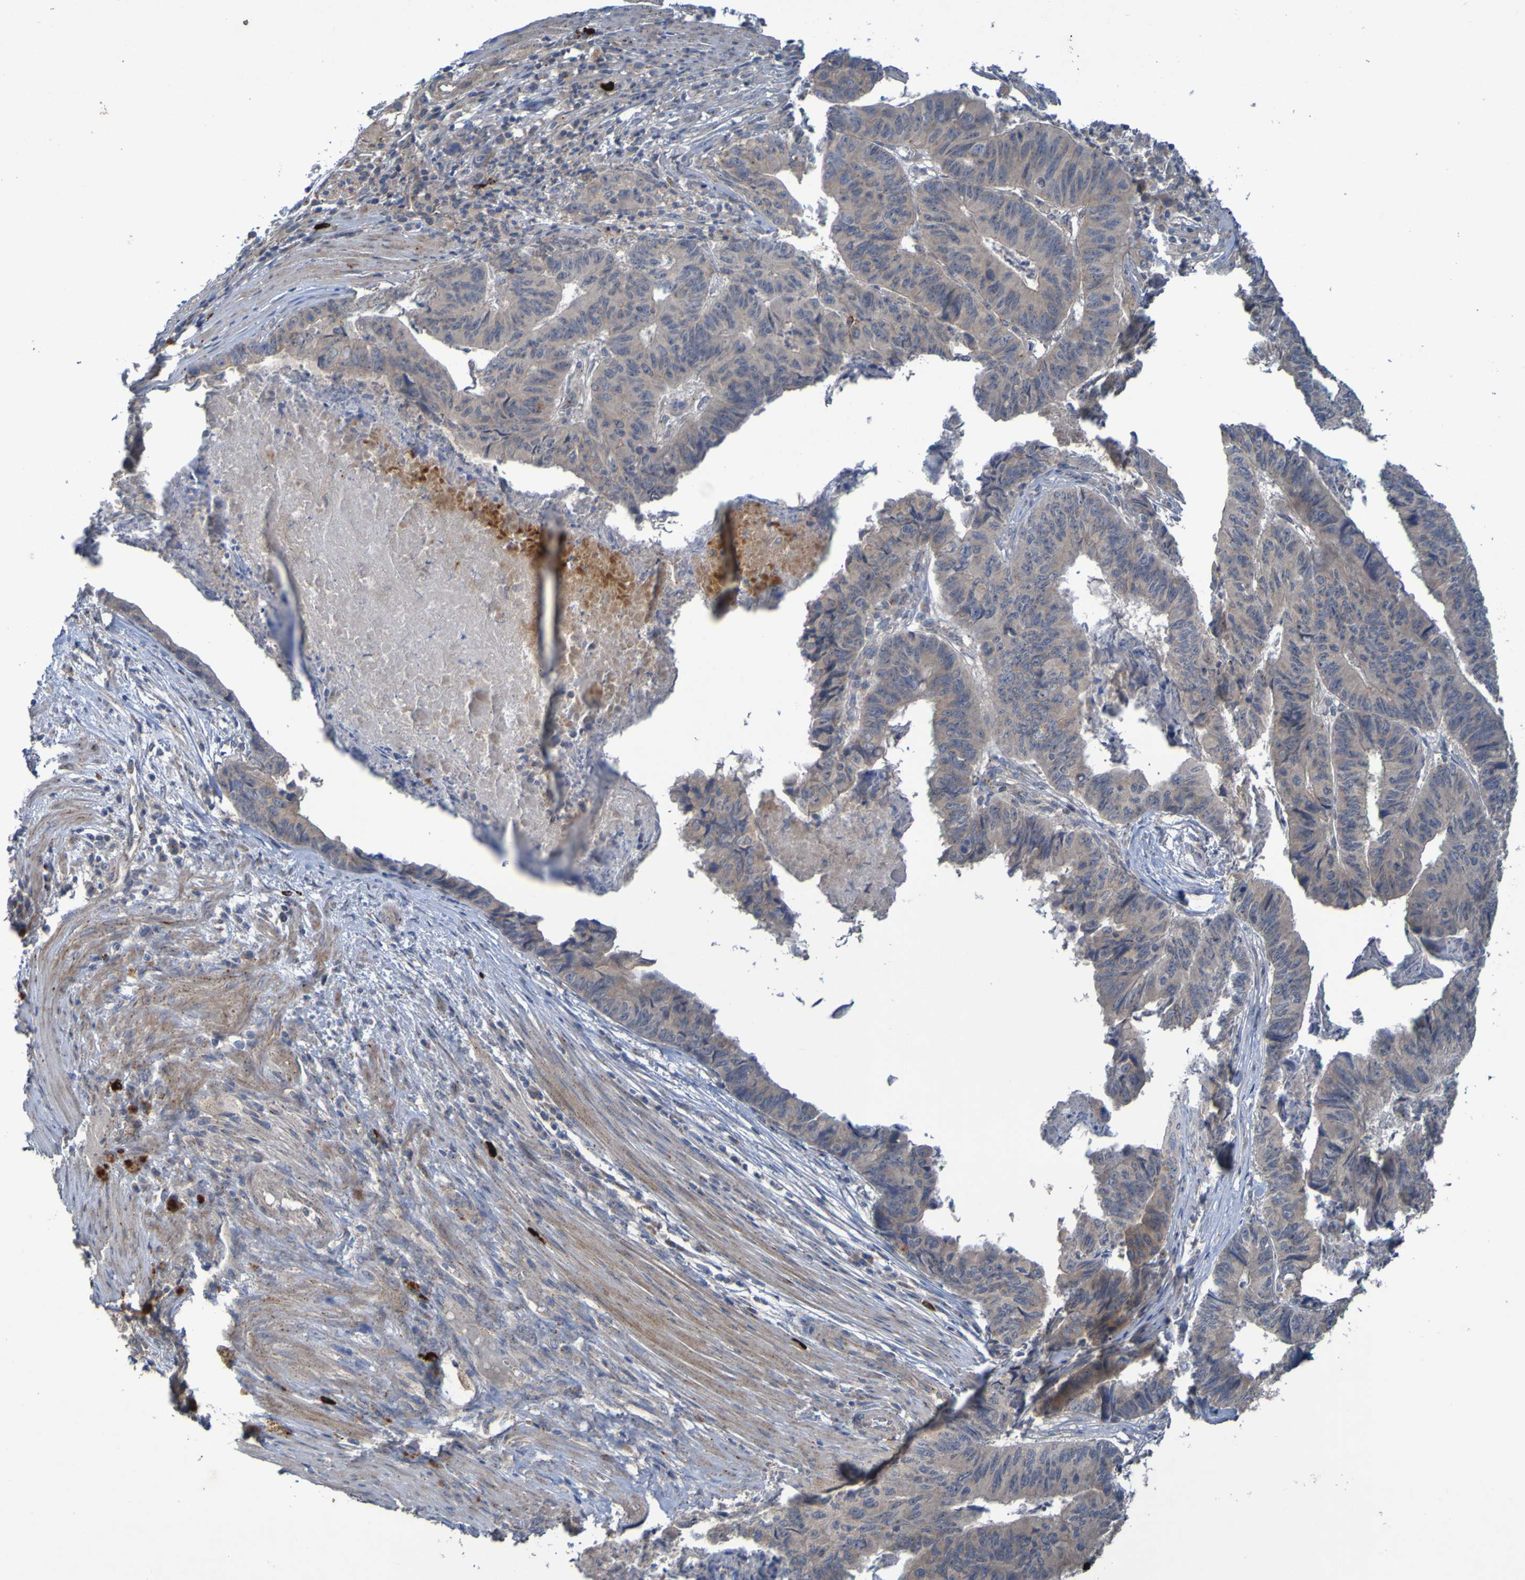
{"staining": {"intensity": "weak", "quantity": ">75%", "location": "cytoplasmic/membranous"}, "tissue": "stomach cancer", "cell_type": "Tumor cells", "image_type": "cancer", "snomed": [{"axis": "morphology", "description": "Adenocarcinoma, NOS"}, {"axis": "topography", "description": "Stomach, lower"}], "caption": "Tumor cells reveal weak cytoplasmic/membranous staining in approximately >75% of cells in stomach cancer (adenocarcinoma).", "gene": "ANGPT4", "patient": {"sex": "male", "age": 77}}